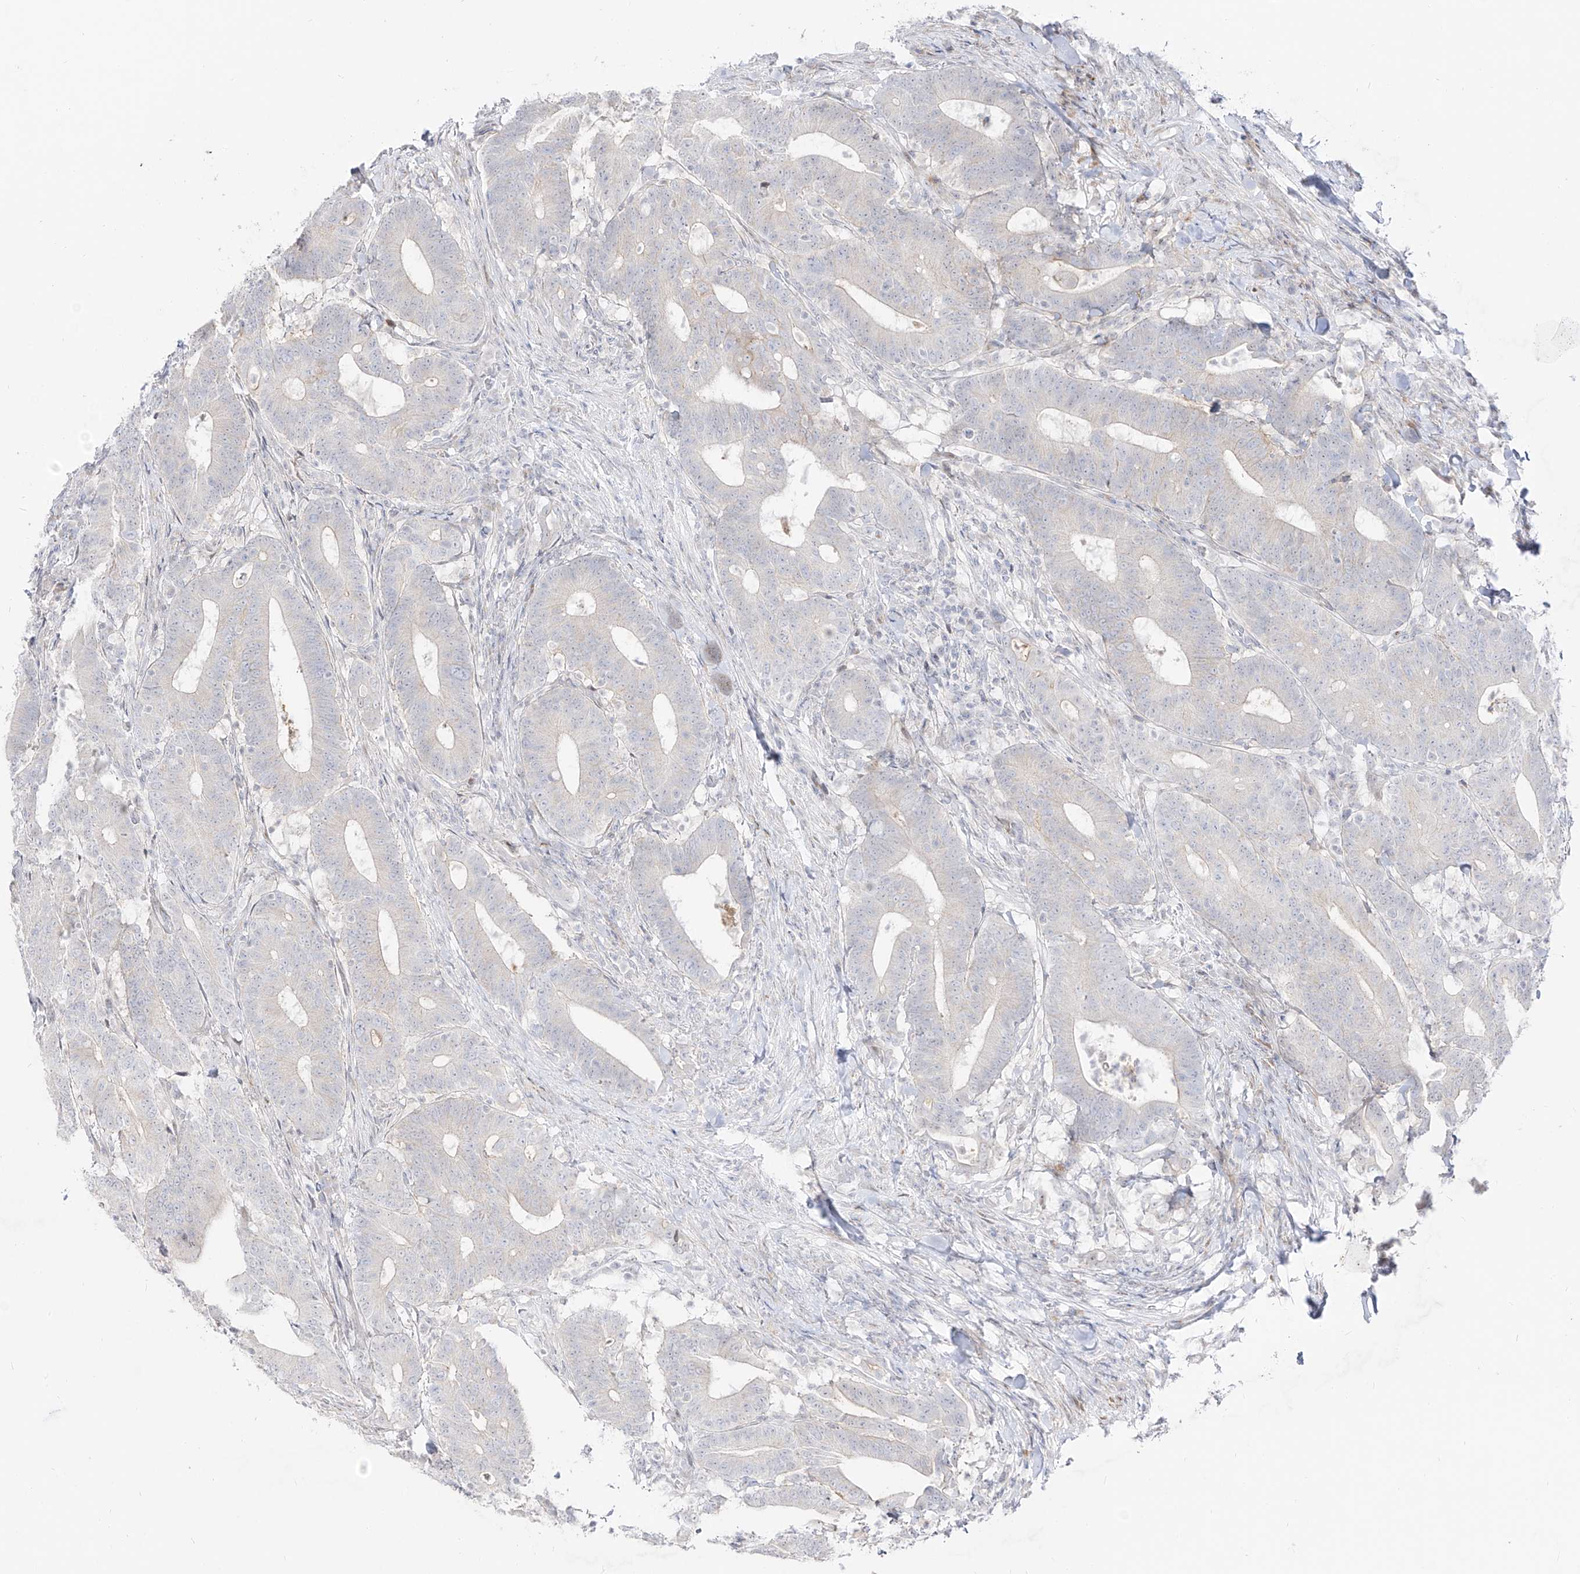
{"staining": {"intensity": "negative", "quantity": "none", "location": "none"}, "tissue": "colorectal cancer", "cell_type": "Tumor cells", "image_type": "cancer", "snomed": [{"axis": "morphology", "description": "Adenocarcinoma, NOS"}, {"axis": "topography", "description": "Colon"}], "caption": "A high-resolution image shows IHC staining of adenocarcinoma (colorectal), which exhibits no significant expression in tumor cells.", "gene": "ZNF180", "patient": {"sex": "female", "age": 66}}